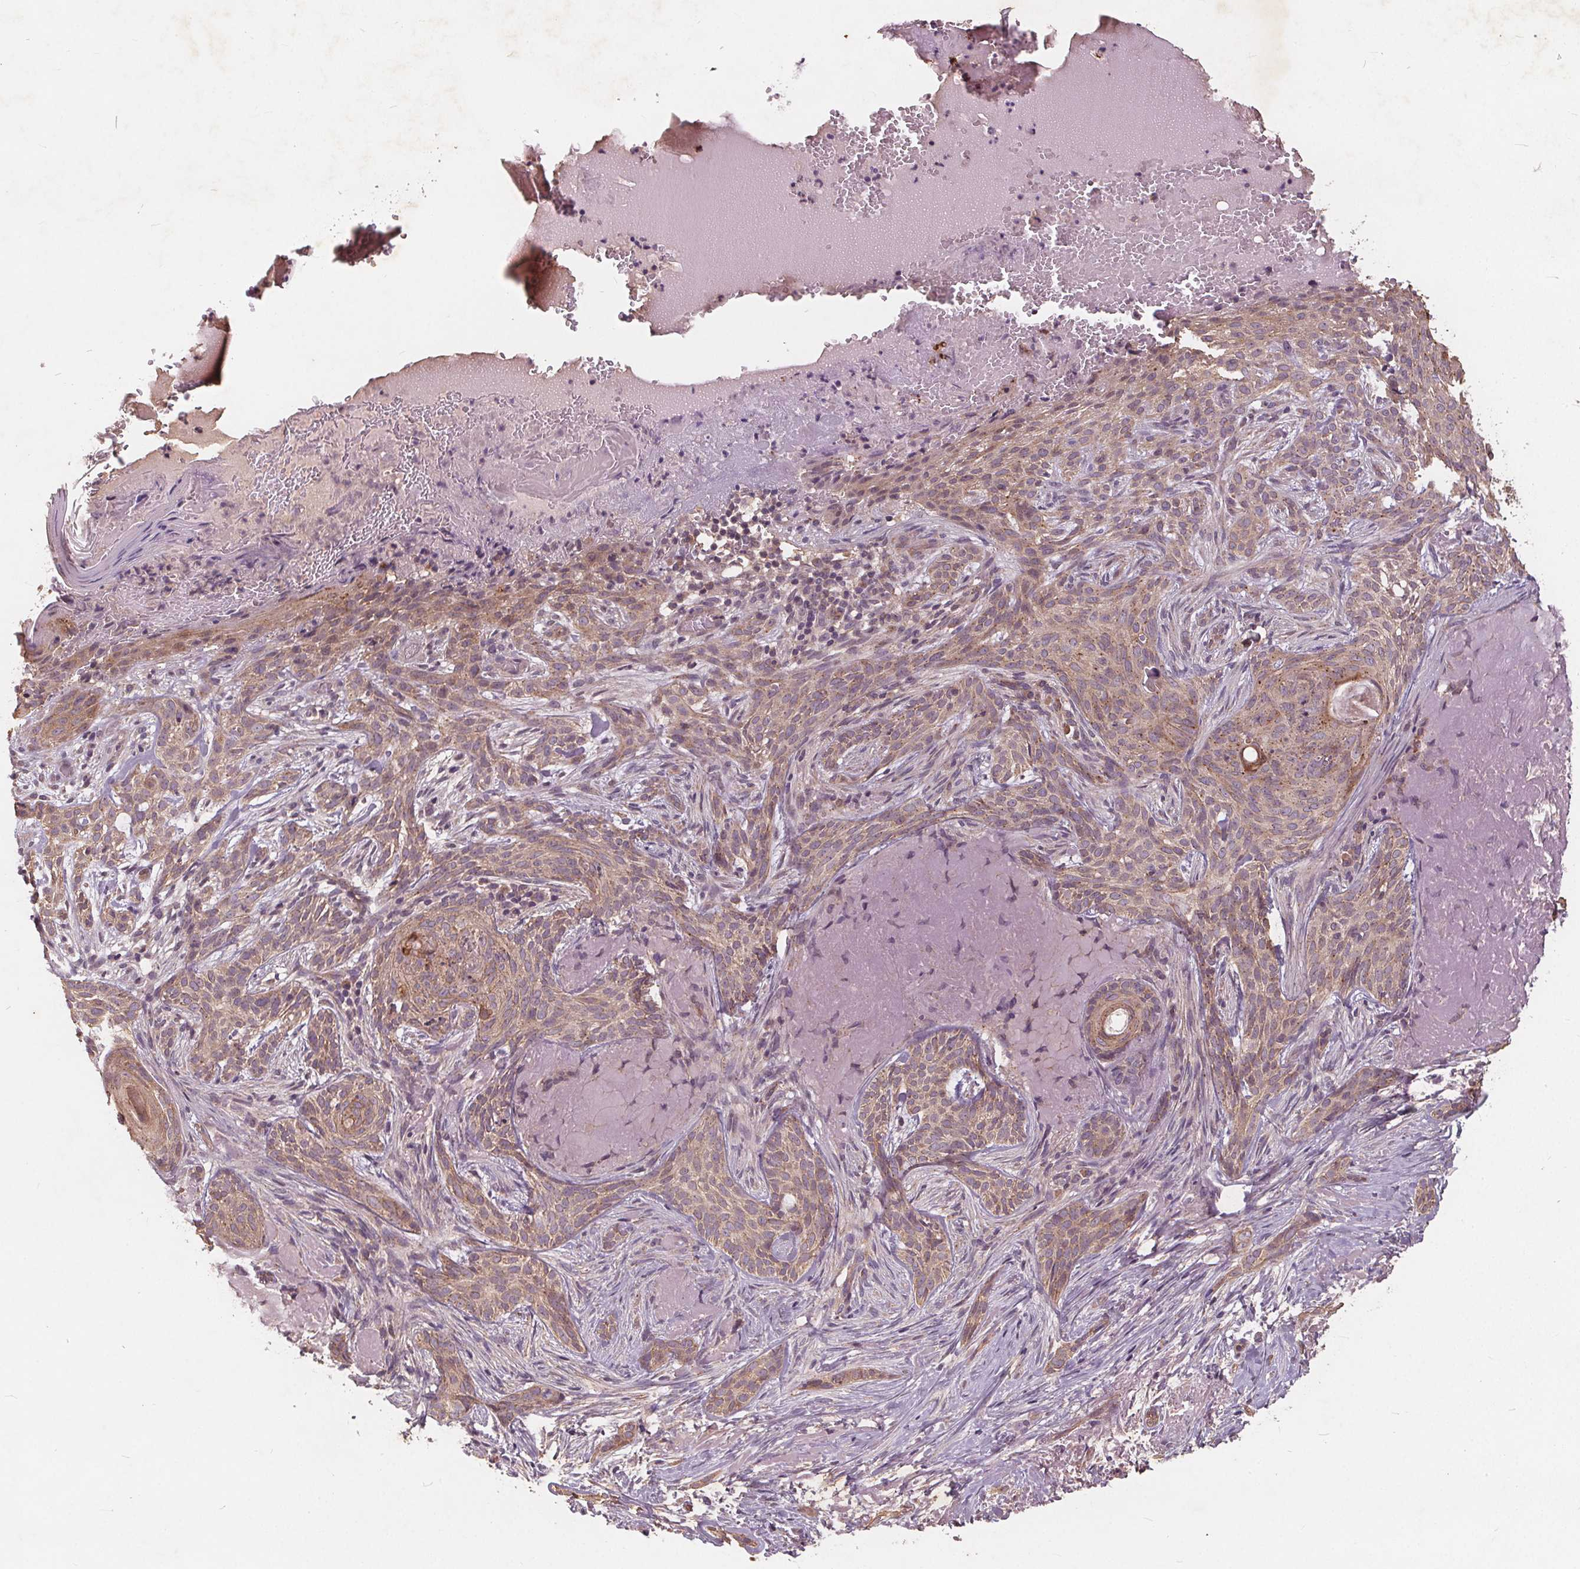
{"staining": {"intensity": "weak", "quantity": ">75%", "location": "cytoplasmic/membranous"}, "tissue": "skin cancer", "cell_type": "Tumor cells", "image_type": "cancer", "snomed": [{"axis": "morphology", "description": "Basal cell carcinoma"}, {"axis": "topography", "description": "Skin"}], "caption": "Tumor cells exhibit low levels of weak cytoplasmic/membranous staining in about >75% of cells in basal cell carcinoma (skin).", "gene": "CSNK1G2", "patient": {"sex": "male", "age": 84}}